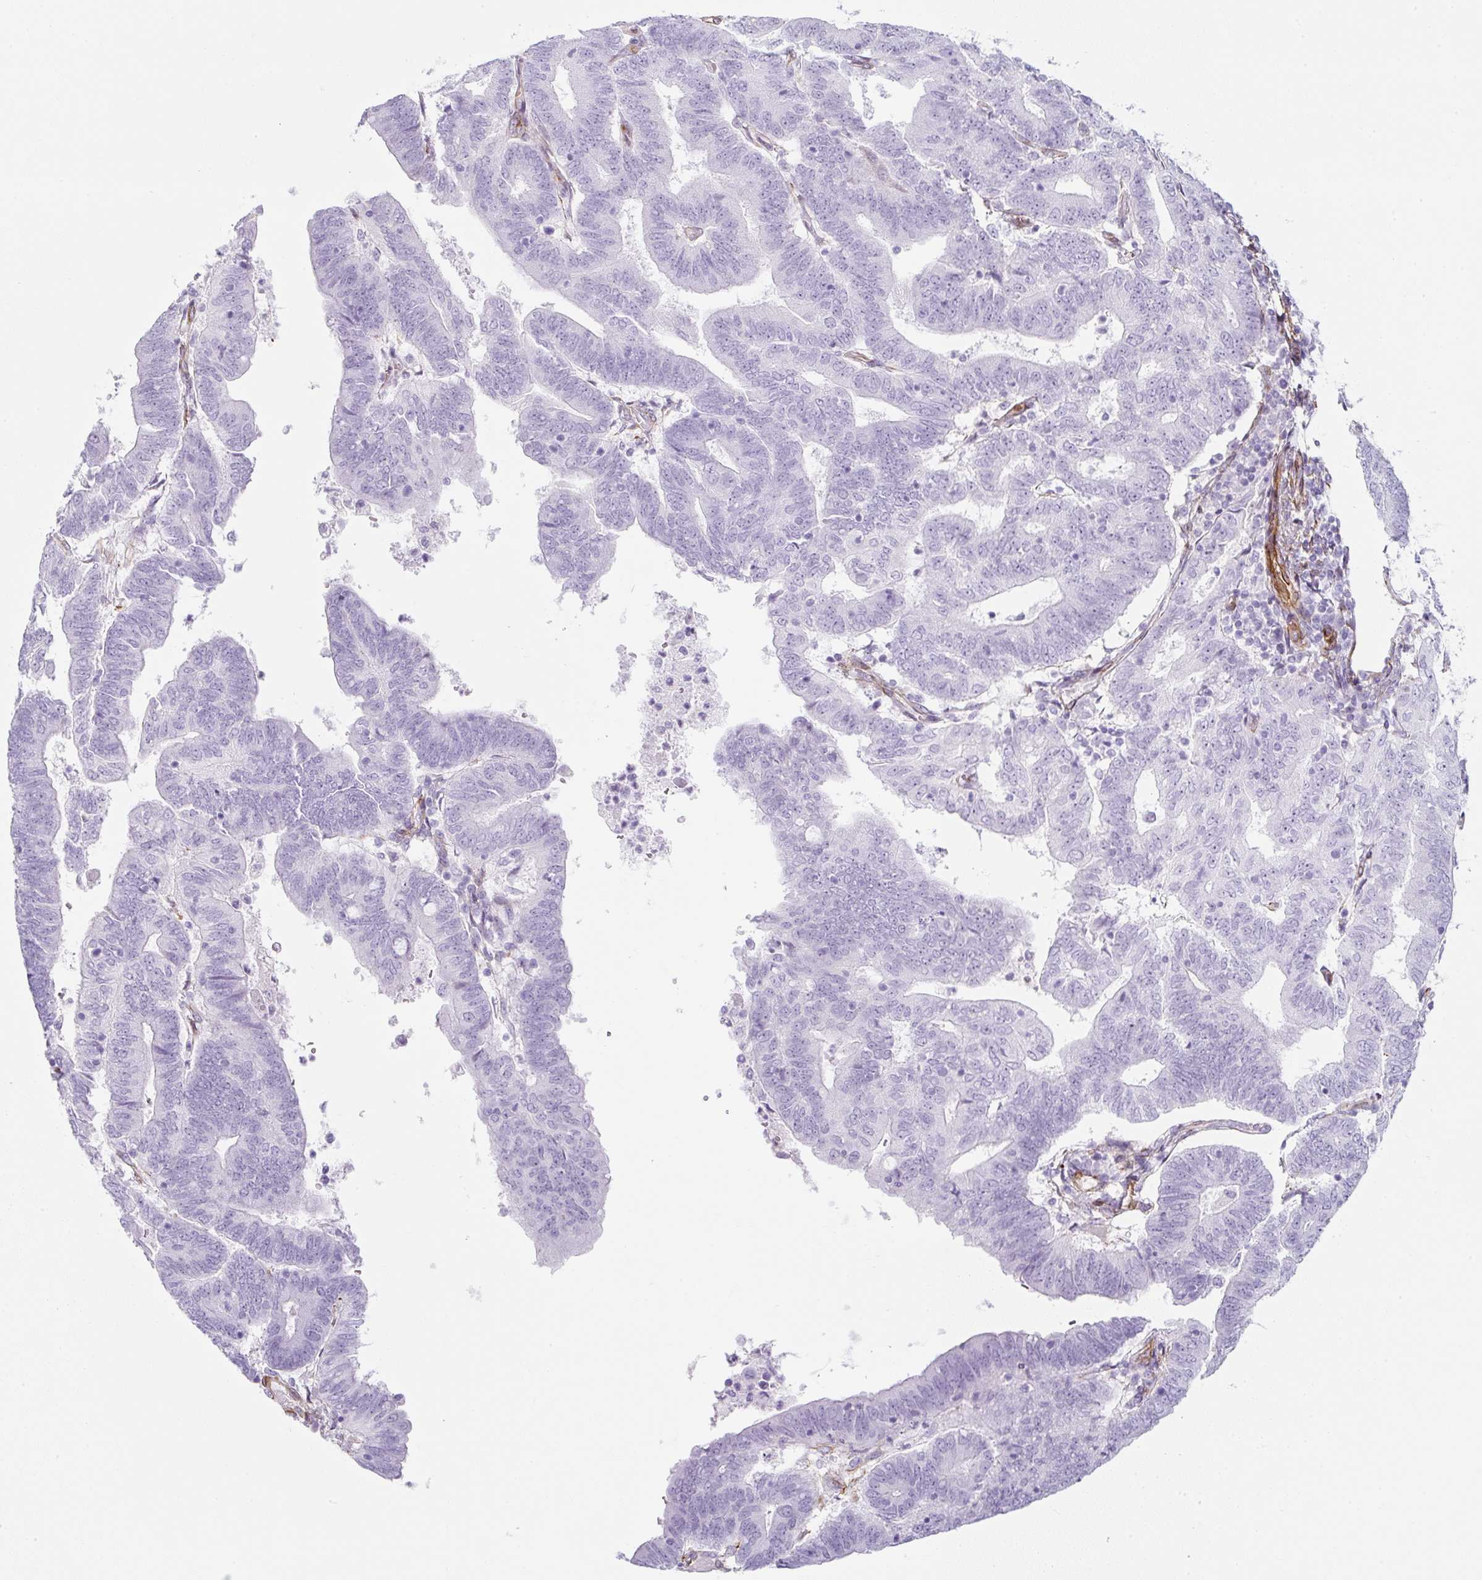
{"staining": {"intensity": "negative", "quantity": "none", "location": "none"}, "tissue": "endometrial cancer", "cell_type": "Tumor cells", "image_type": "cancer", "snomed": [{"axis": "morphology", "description": "Adenocarcinoma, NOS"}, {"axis": "topography", "description": "Endometrium"}], "caption": "Immunohistochemistry (IHC) micrograph of neoplastic tissue: endometrial adenocarcinoma stained with DAB demonstrates no significant protein positivity in tumor cells.", "gene": "CAVIN3", "patient": {"sex": "female", "age": 70}}